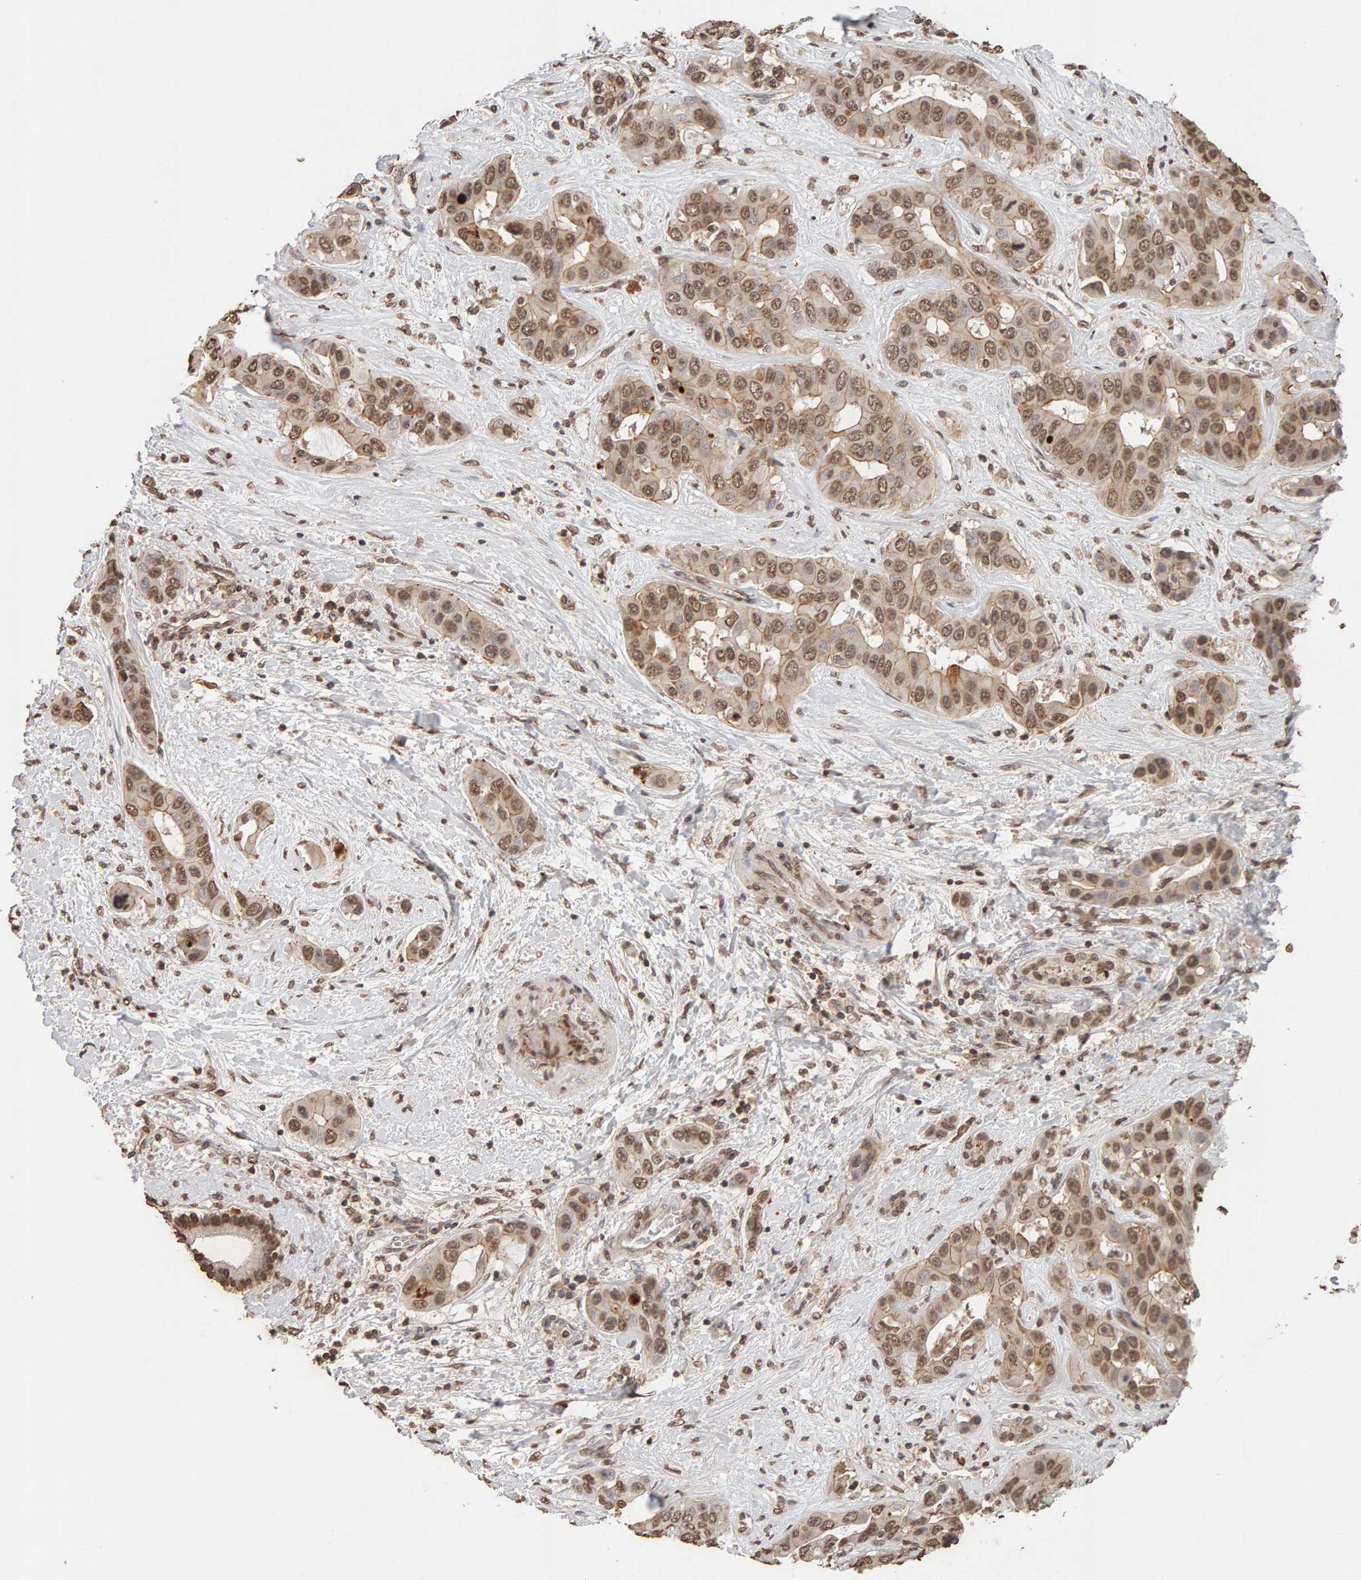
{"staining": {"intensity": "moderate", "quantity": ">75%", "location": "cytoplasmic/membranous,nuclear"}, "tissue": "liver cancer", "cell_type": "Tumor cells", "image_type": "cancer", "snomed": [{"axis": "morphology", "description": "Cholangiocarcinoma"}, {"axis": "topography", "description": "Liver"}], "caption": "Protein expression analysis of human liver cholangiocarcinoma reveals moderate cytoplasmic/membranous and nuclear positivity in approximately >75% of tumor cells. (DAB (3,3'-diaminobenzidine) IHC with brightfield microscopy, high magnification).", "gene": "DNAJB5", "patient": {"sex": "female", "age": 52}}